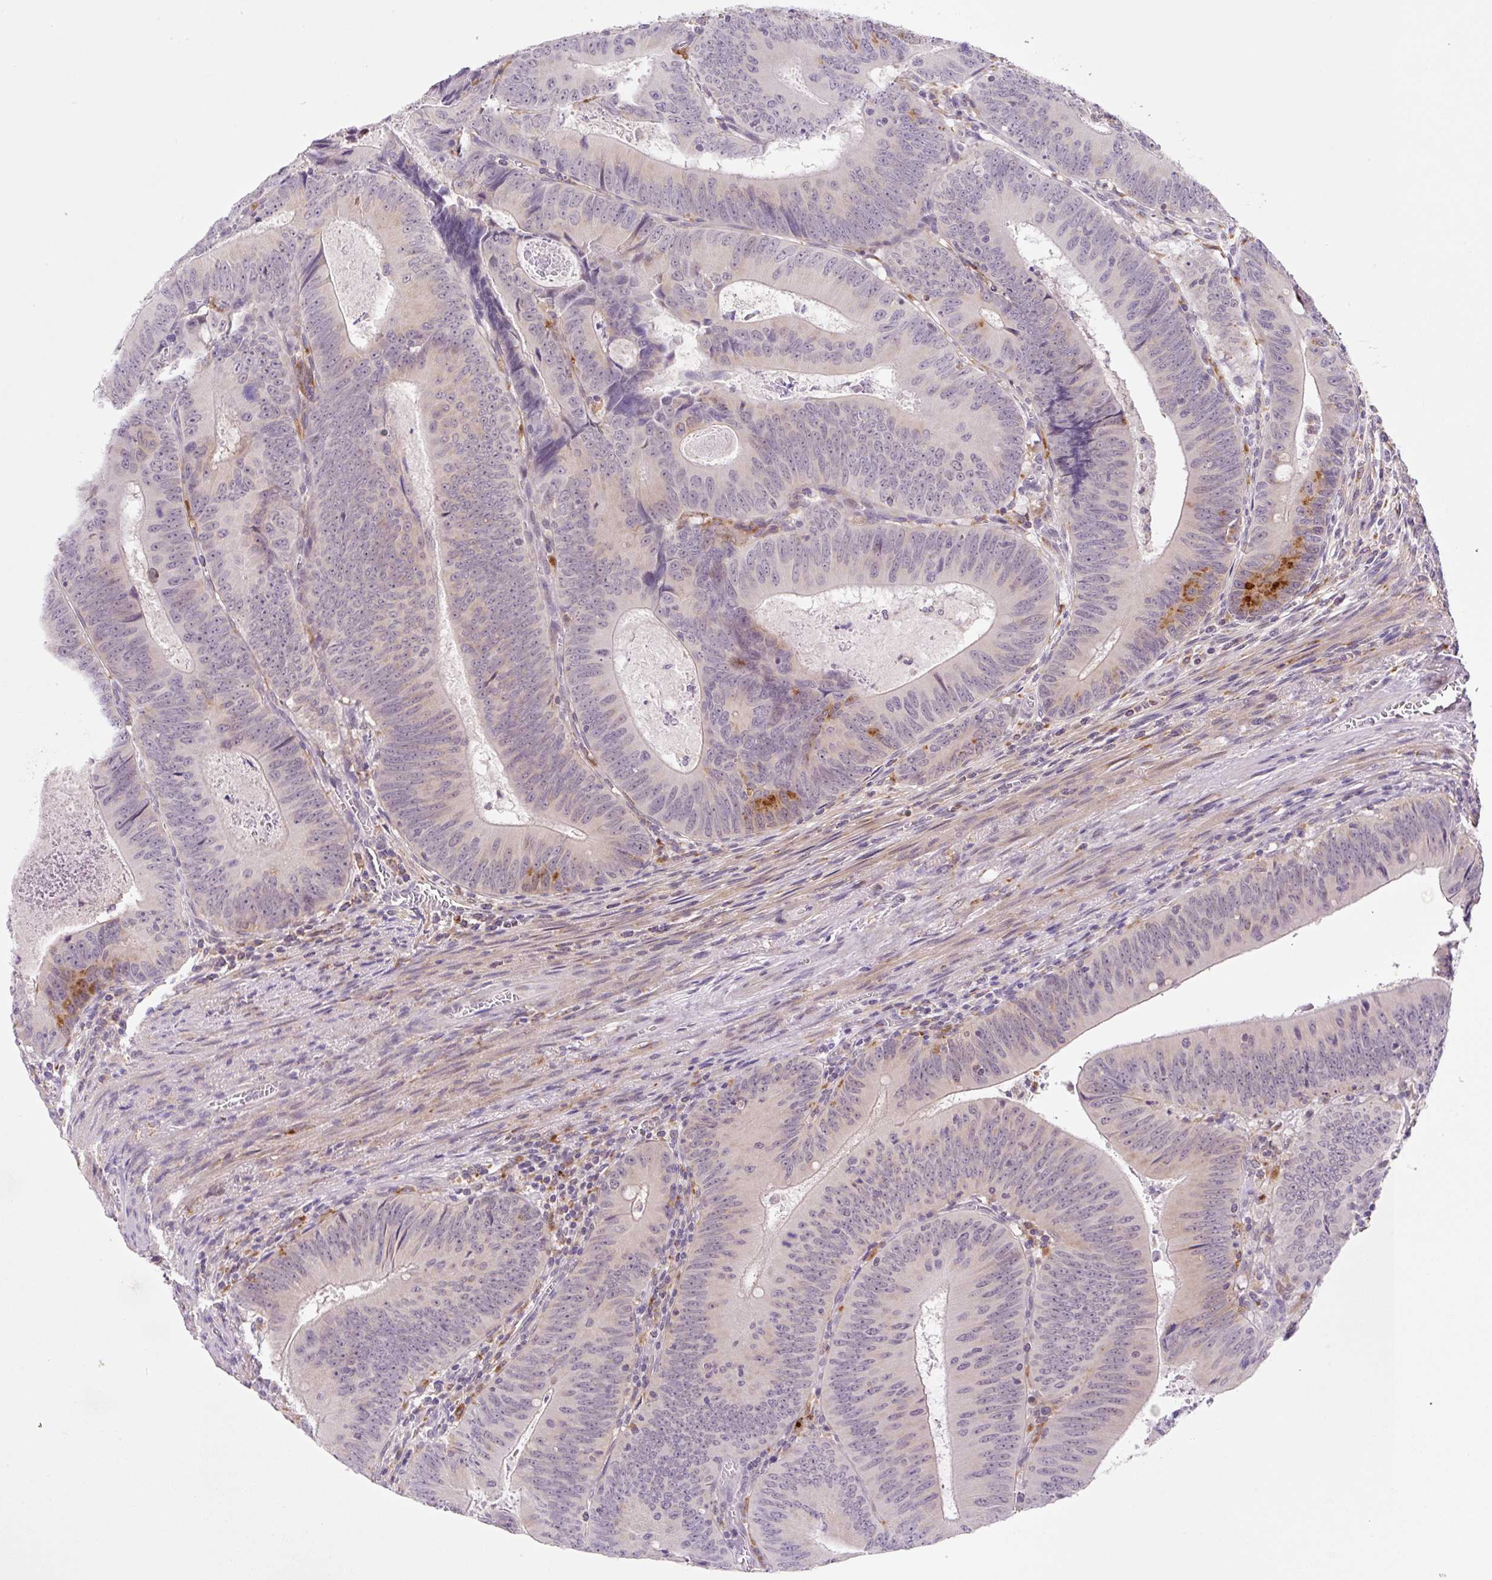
{"staining": {"intensity": "negative", "quantity": "<25%", "location": "none"}, "tissue": "colorectal cancer", "cell_type": "Tumor cells", "image_type": "cancer", "snomed": [{"axis": "morphology", "description": "Adenocarcinoma, NOS"}, {"axis": "topography", "description": "Rectum"}], "caption": "An image of adenocarcinoma (colorectal) stained for a protein exhibits no brown staining in tumor cells. Brightfield microscopy of IHC stained with DAB (3,3'-diaminobenzidine) (brown) and hematoxylin (blue), captured at high magnification.", "gene": "CEBPZOS", "patient": {"sex": "female", "age": 72}}